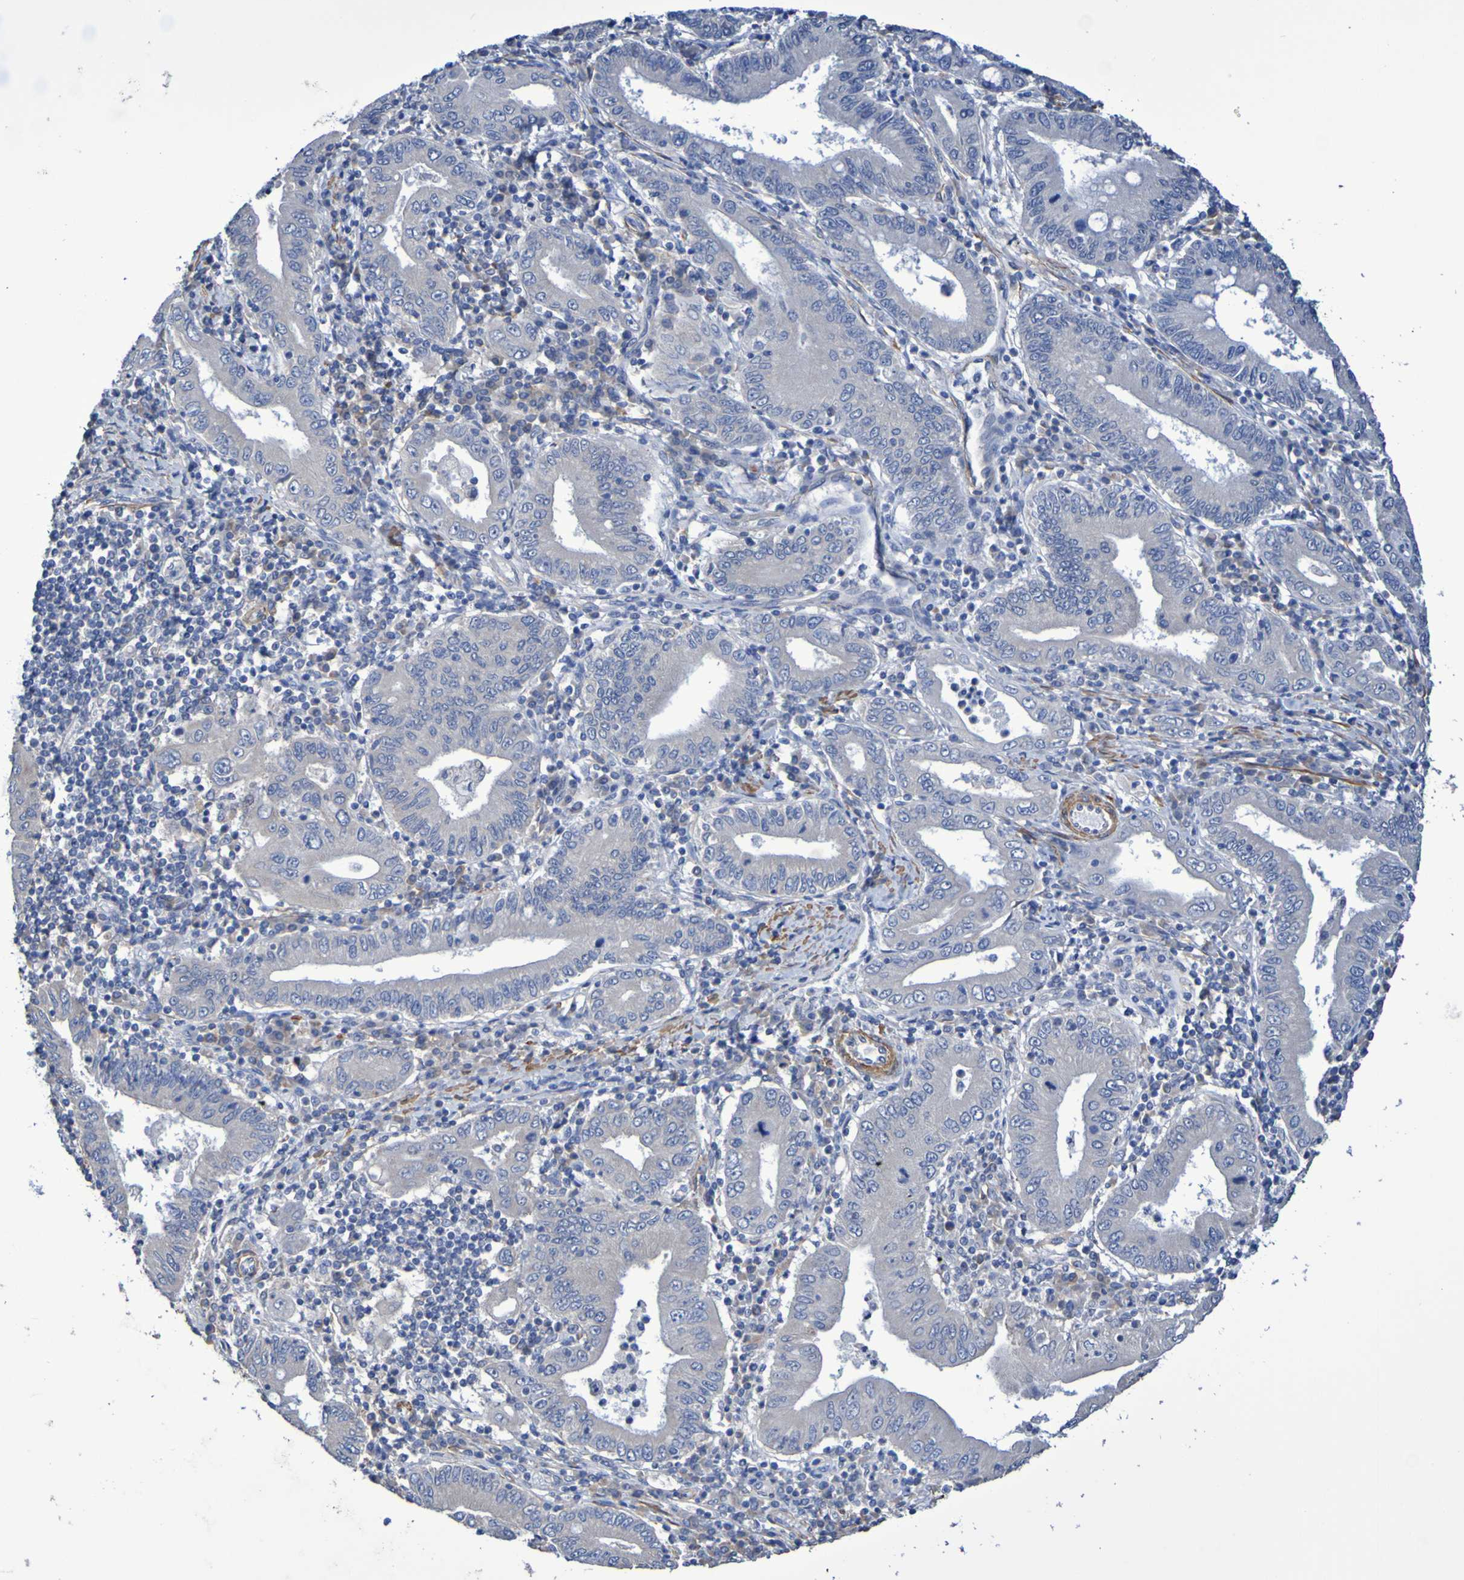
{"staining": {"intensity": "negative", "quantity": "none", "location": "none"}, "tissue": "stomach cancer", "cell_type": "Tumor cells", "image_type": "cancer", "snomed": [{"axis": "morphology", "description": "Normal tissue, NOS"}, {"axis": "morphology", "description": "Adenocarcinoma, NOS"}, {"axis": "topography", "description": "Esophagus"}, {"axis": "topography", "description": "Stomach, upper"}, {"axis": "topography", "description": "Peripheral nerve tissue"}], "caption": "A photomicrograph of human adenocarcinoma (stomach) is negative for staining in tumor cells.", "gene": "SRPRB", "patient": {"sex": "male", "age": 62}}